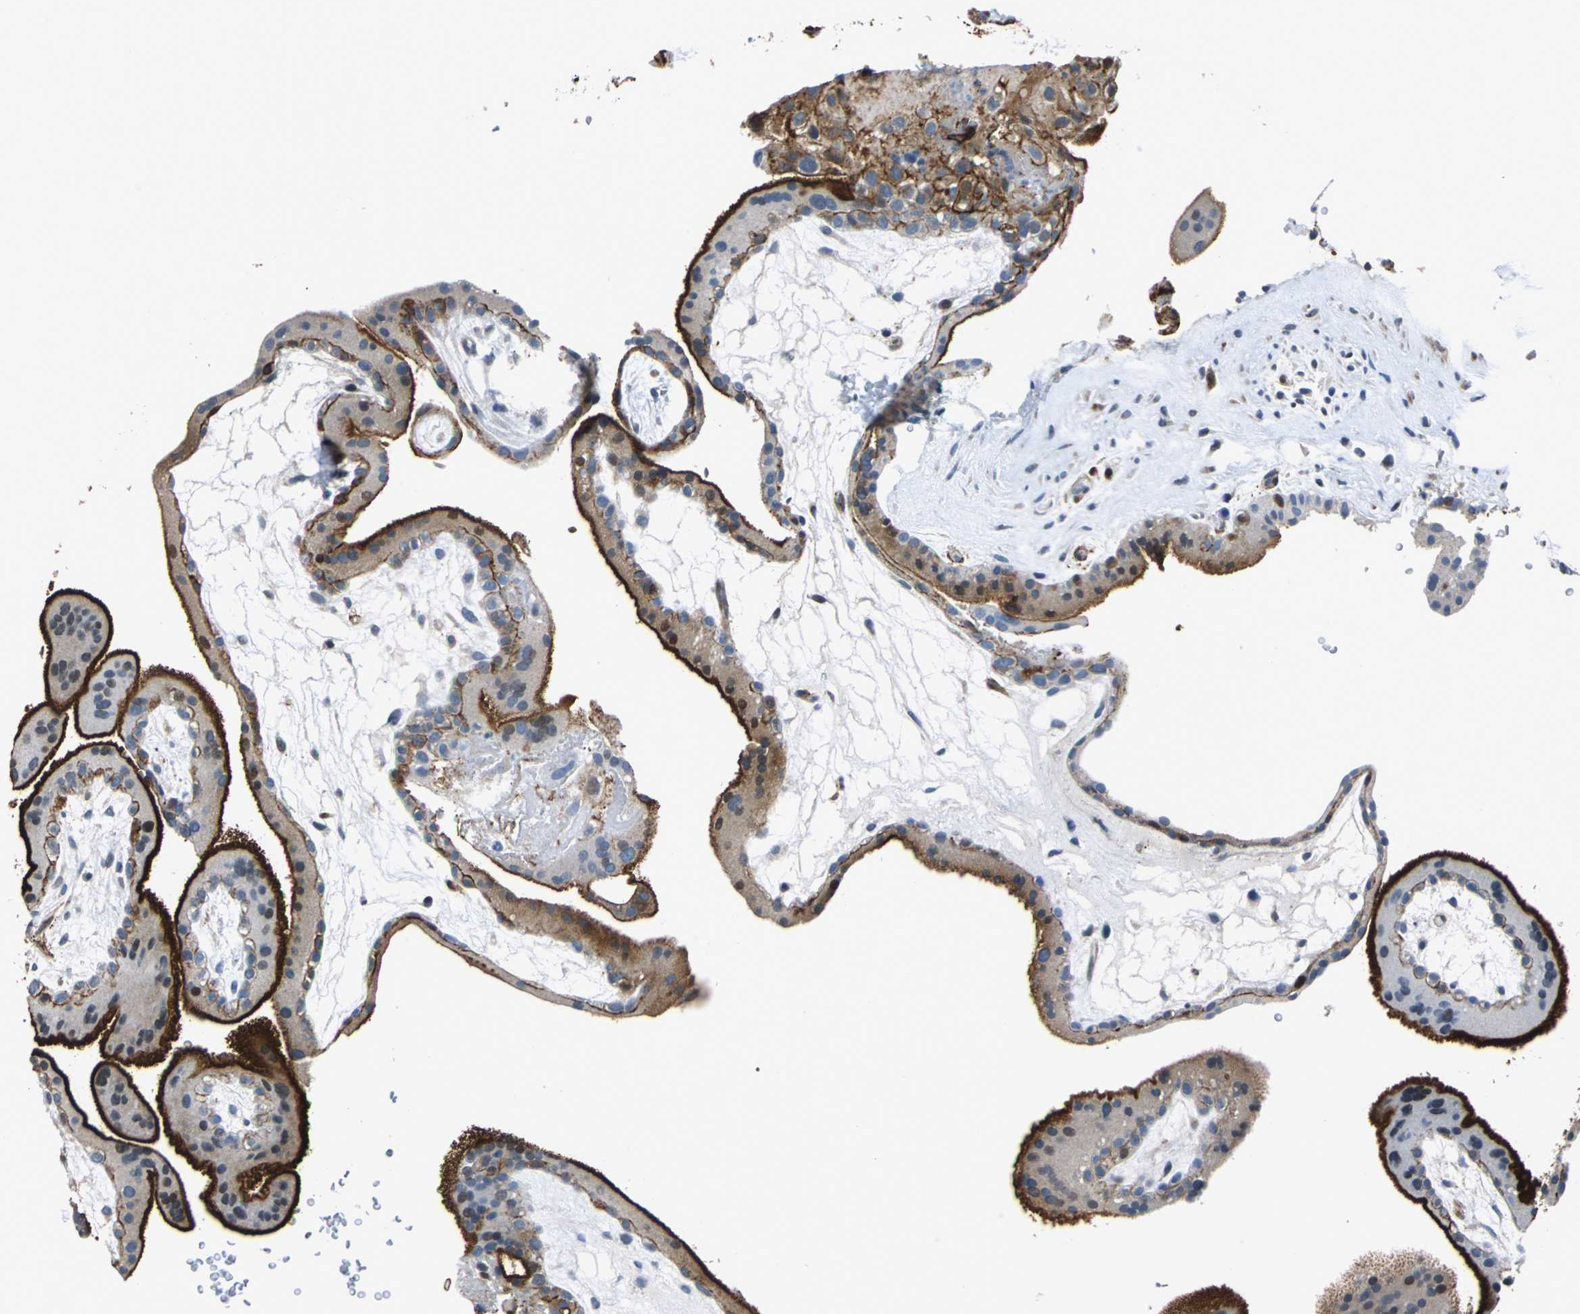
{"staining": {"intensity": "moderate", "quantity": "<25%", "location": "cytoplasmic/membranous,nuclear"}, "tissue": "placenta", "cell_type": "Decidual cells", "image_type": "normal", "snomed": [{"axis": "morphology", "description": "Normal tissue, NOS"}, {"axis": "topography", "description": "Placenta"}], "caption": "High-magnification brightfield microscopy of normal placenta stained with DAB (3,3'-diaminobenzidine) (brown) and counterstained with hematoxylin (blue). decidual cells exhibit moderate cytoplasmic/membranous,nuclear expression is present in about<25% of cells. The staining was performed using DAB (3,3'-diaminobenzidine) to visualize the protein expression in brown, while the nuclei were stained in blue with hematoxylin (Magnification: 20x).", "gene": "HCFC2", "patient": {"sex": "female", "age": 19}}